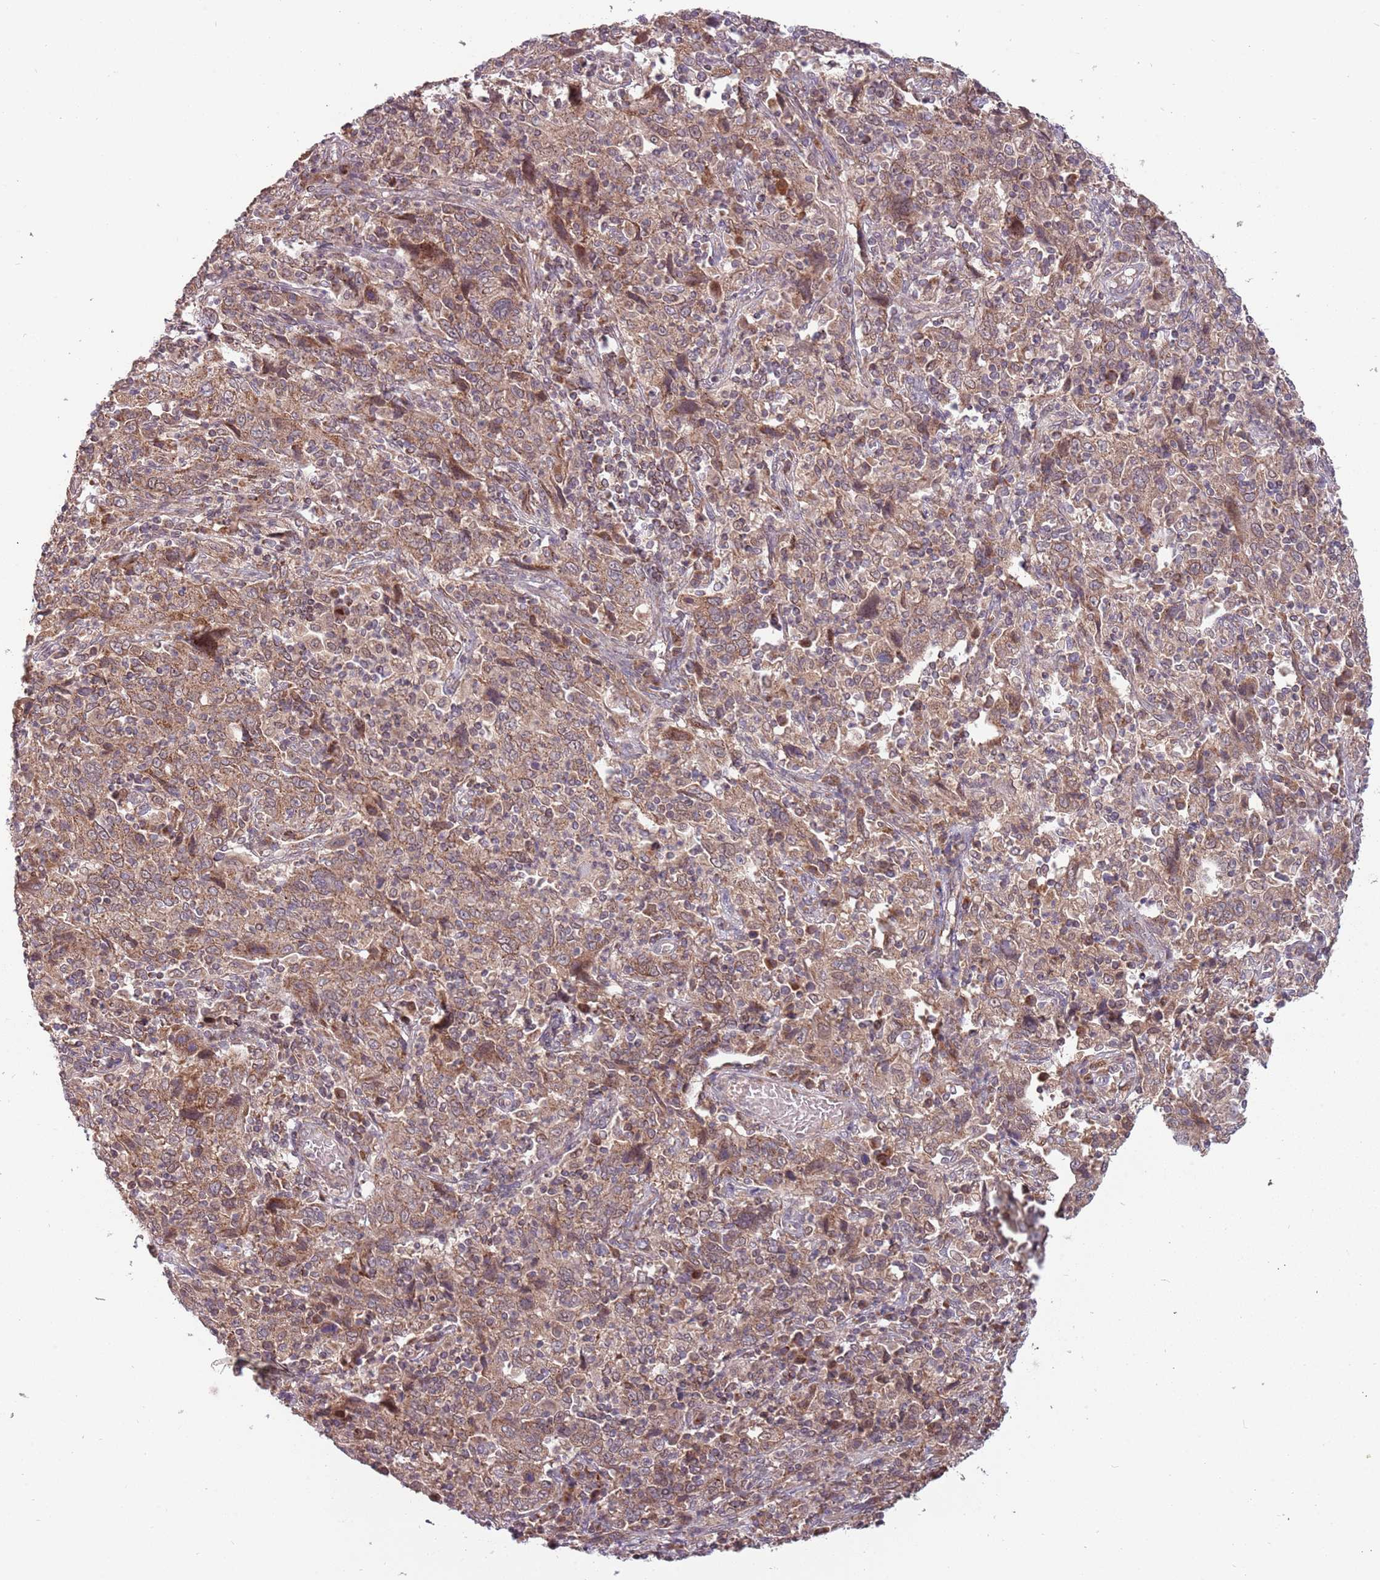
{"staining": {"intensity": "moderate", "quantity": ">75%", "location": "cytoplasmic/membranous"}, "tissue": "cervical cancer", "cell_type": "Tumor cells", "image_type": "cancer", "snomed": [{"axis": "morphology", "description": "Squamous cell carcinoma, NOS"}, {"axis": "topography", "description": "Cervix"}], "caption": "An immunohistochemistry (IHC) image of neoplastic tissue is shown. Protein staining in brown shows moderate cytoplasmic/membranous positivity in squamous cell carcinoma (cervical) within tumor cells.", "gene": "RNF181", "patient": {"sex": "female", "age": 46}}